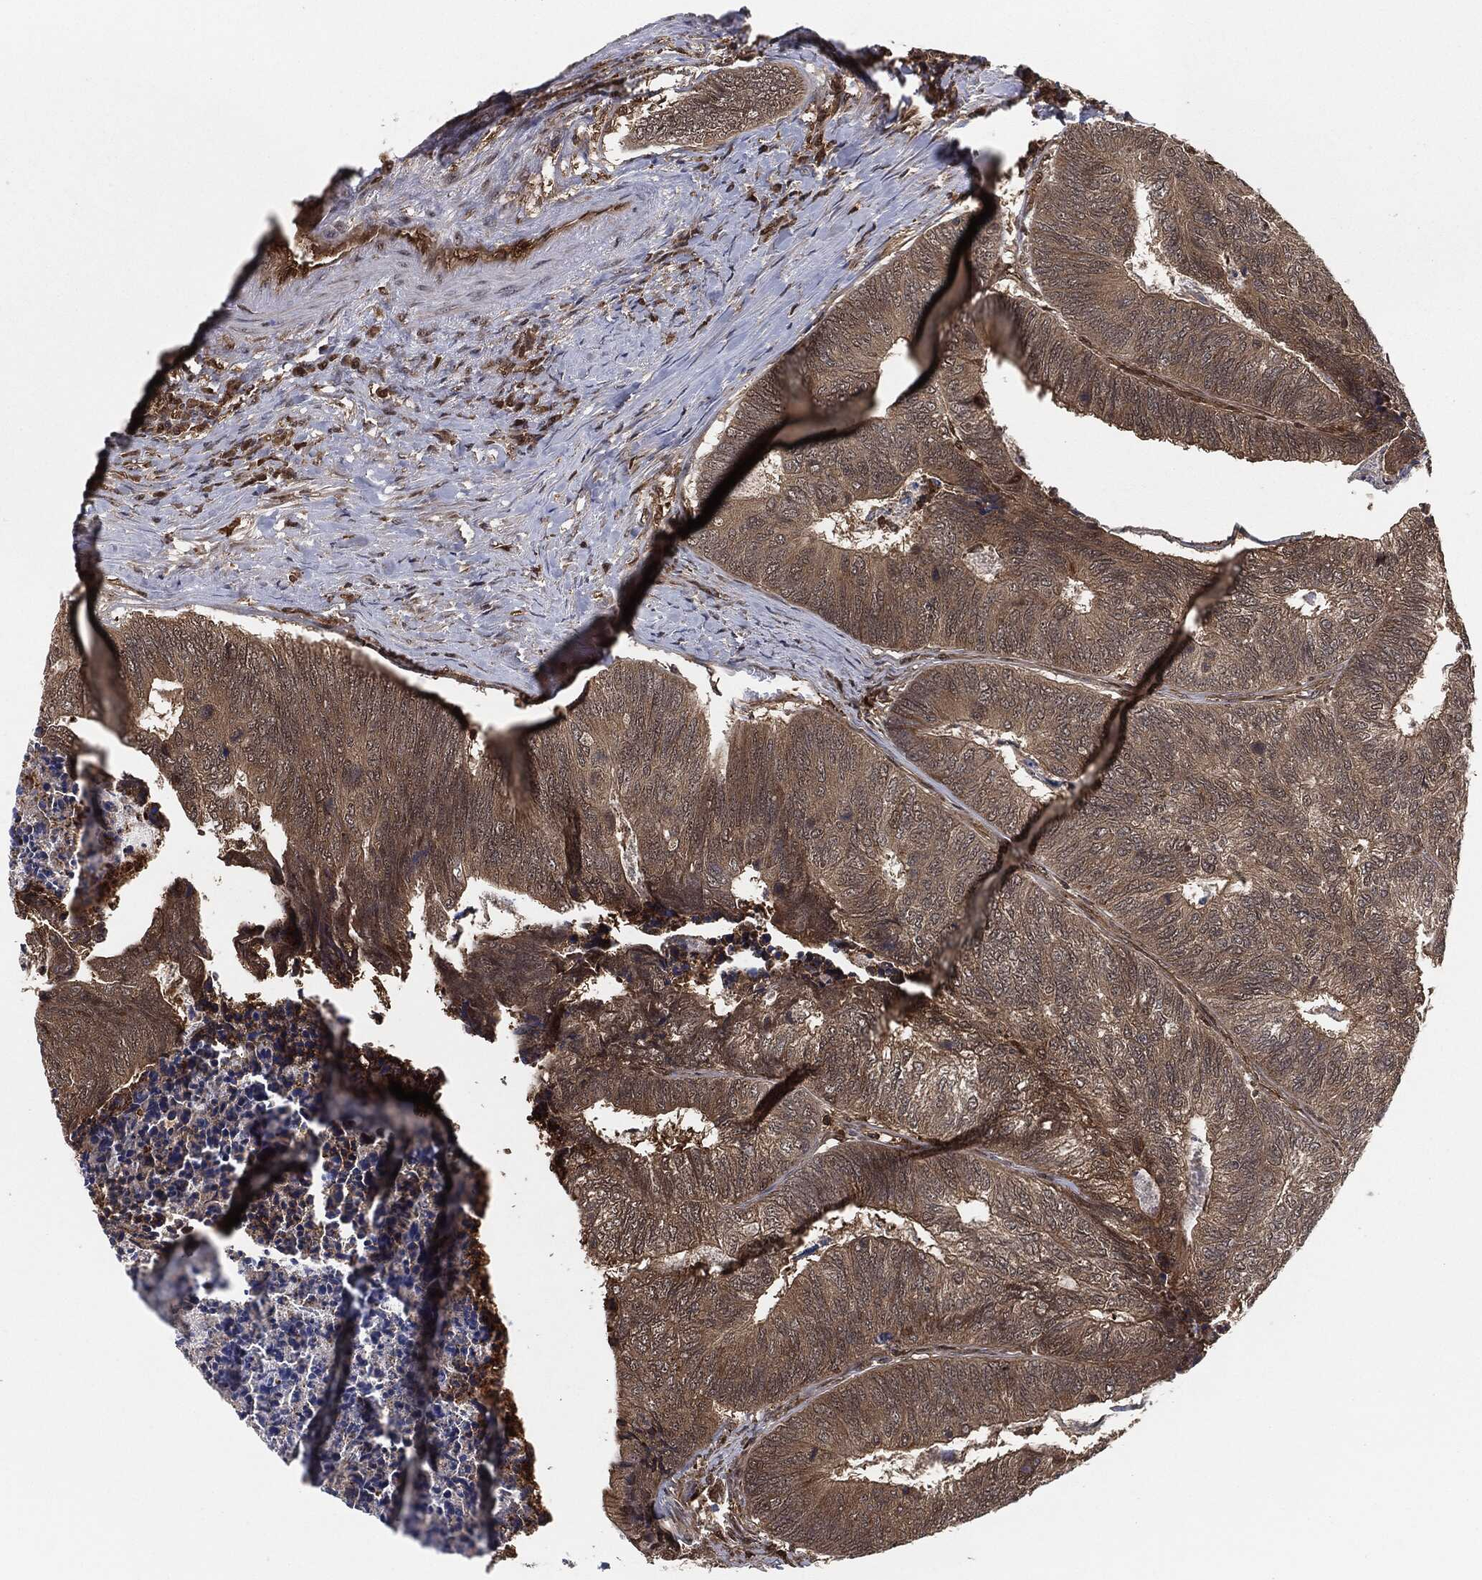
{"staining": {"intensity": "weak", "quantity": "<25%", "location": "nuclear"}, "tissue": "colorectal cancer", "cell_type": "Tumor cells", "image_type": "cancer", "snomed": [{"axis": "morphology", "description": "Adenocarcinoma, NOS"}, {"axis": "topography", "description": "Colon"}], "caption": "Human colorectal adenocarcinoma stained for a protein using immunohistochemistry (IHC) reveals no expression in tumor cells.", "gene": "CAPRIN2", "patient": {"sex": "female", "age": 67}}